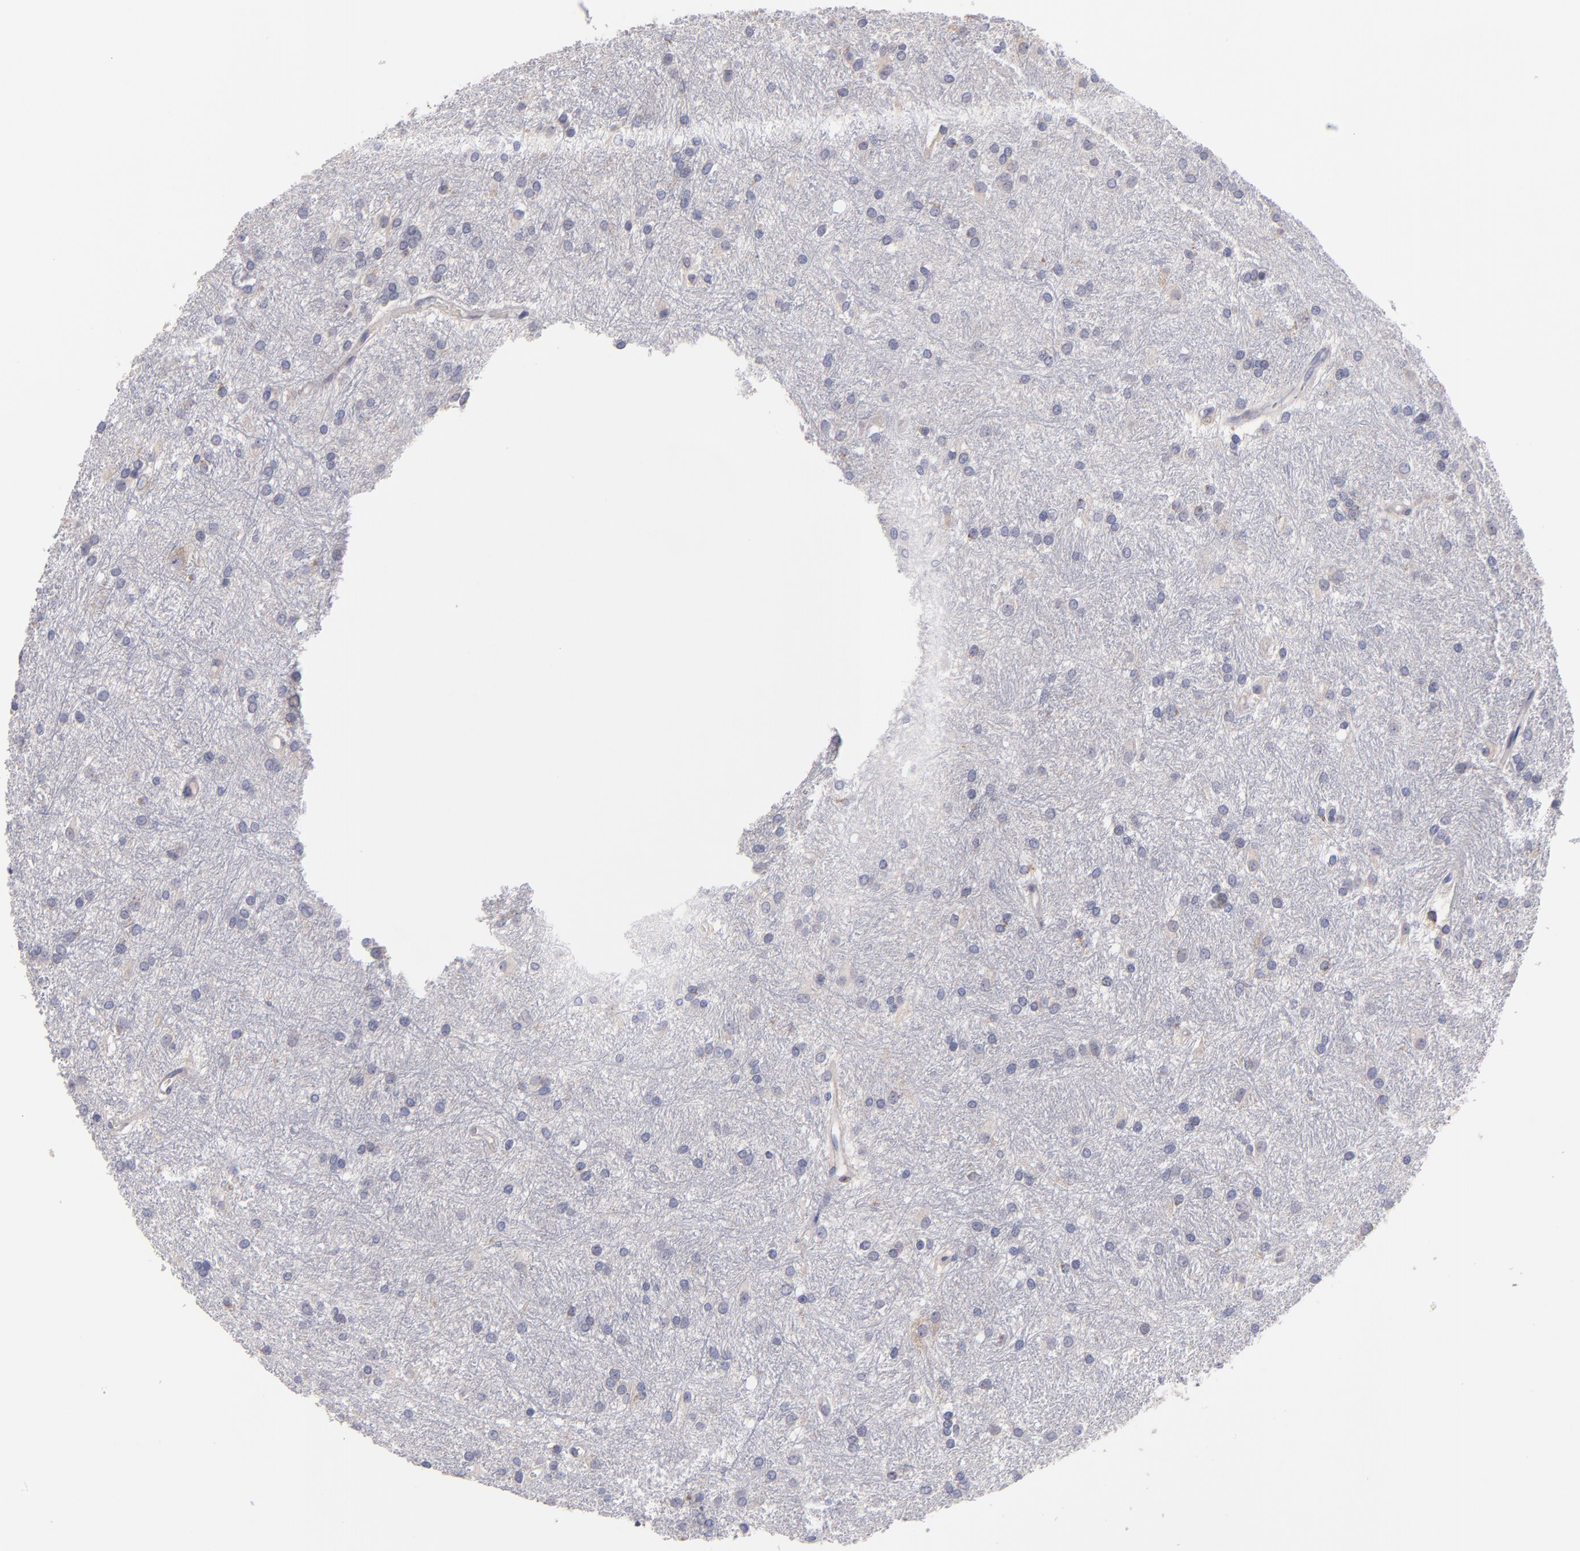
{"staining": {"intensity": "negative", "quantity": "none", "location": "none"}, "tissue": "glioma", "cell_type": "Tumor cells", "image_type": "cancer", "snomed": [{"axis": "morphology", "description": "Glioma, malignant, High grade"}, {"axis": "topography", "description": "Brain"}], "caption": "IHC photomicrograph of human high-grade glioma (malignant) stained for a protein (brown), which exhibits no staining in tumor cells. (DAB (3,3'-diaminobenzidine) immunohistochemistry visualized using brightfield microscopy, high magnification).", "gene": "HCCS", "patient": {"sex": "female", "age": 50}}